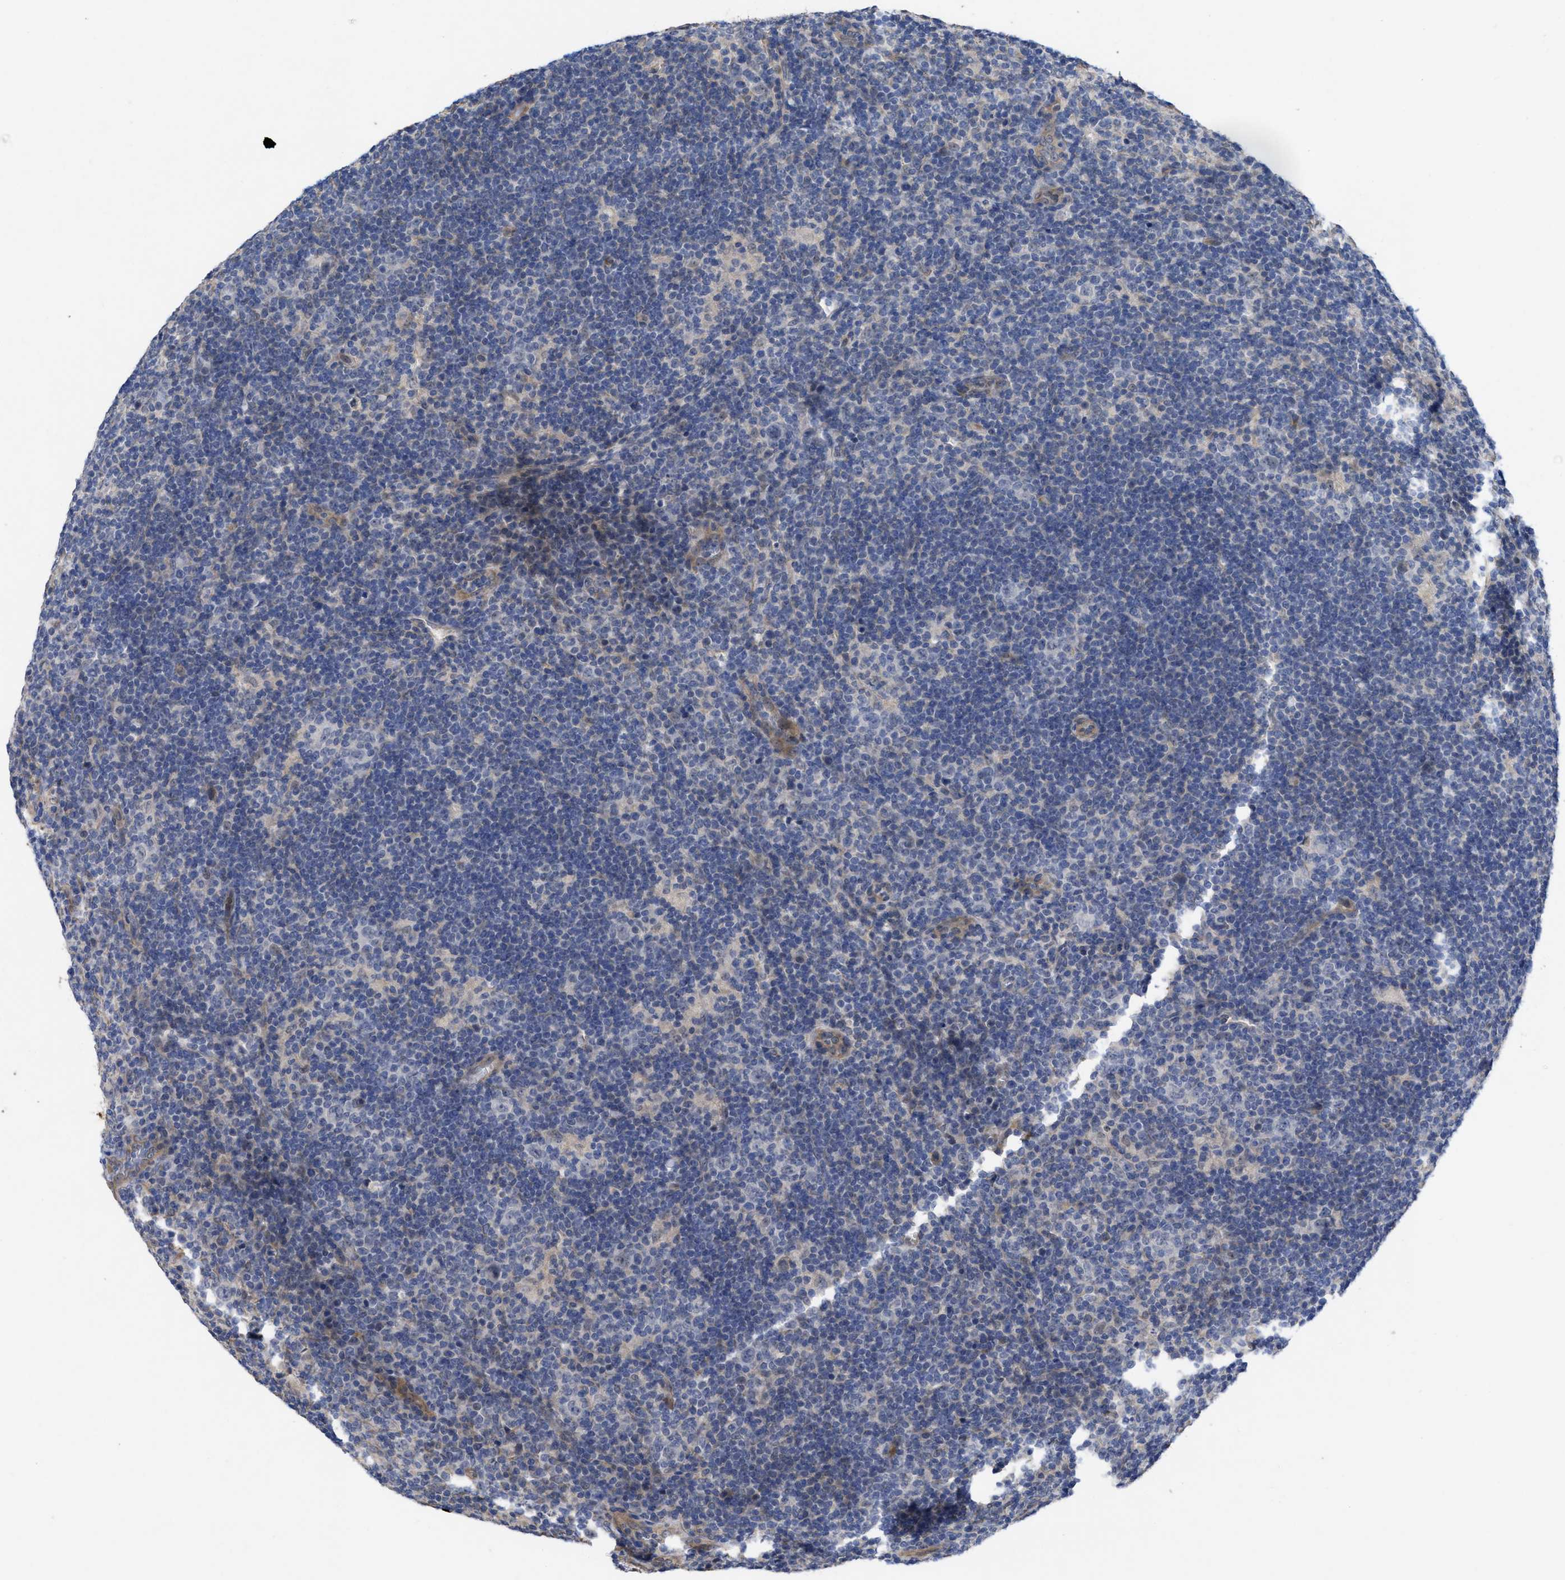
{"staining": {"intensity": "negative", "quantity": "none", "location": "none"}, "tissue": "lymphoma", "cell_type": "Tumor cells", "image_type": "cancer", "snomed": [{"axis": "morphology", "description": "Hodgkin's disease, NOS"}, {"axis": "topography", "description": "Lymph node"}], "caption": "The photomicrograph reveals no significant expression in tumor cells of lymphoma.", "gene": "ARHGEF26", "patient": {"sex": "female", "age": 57}}